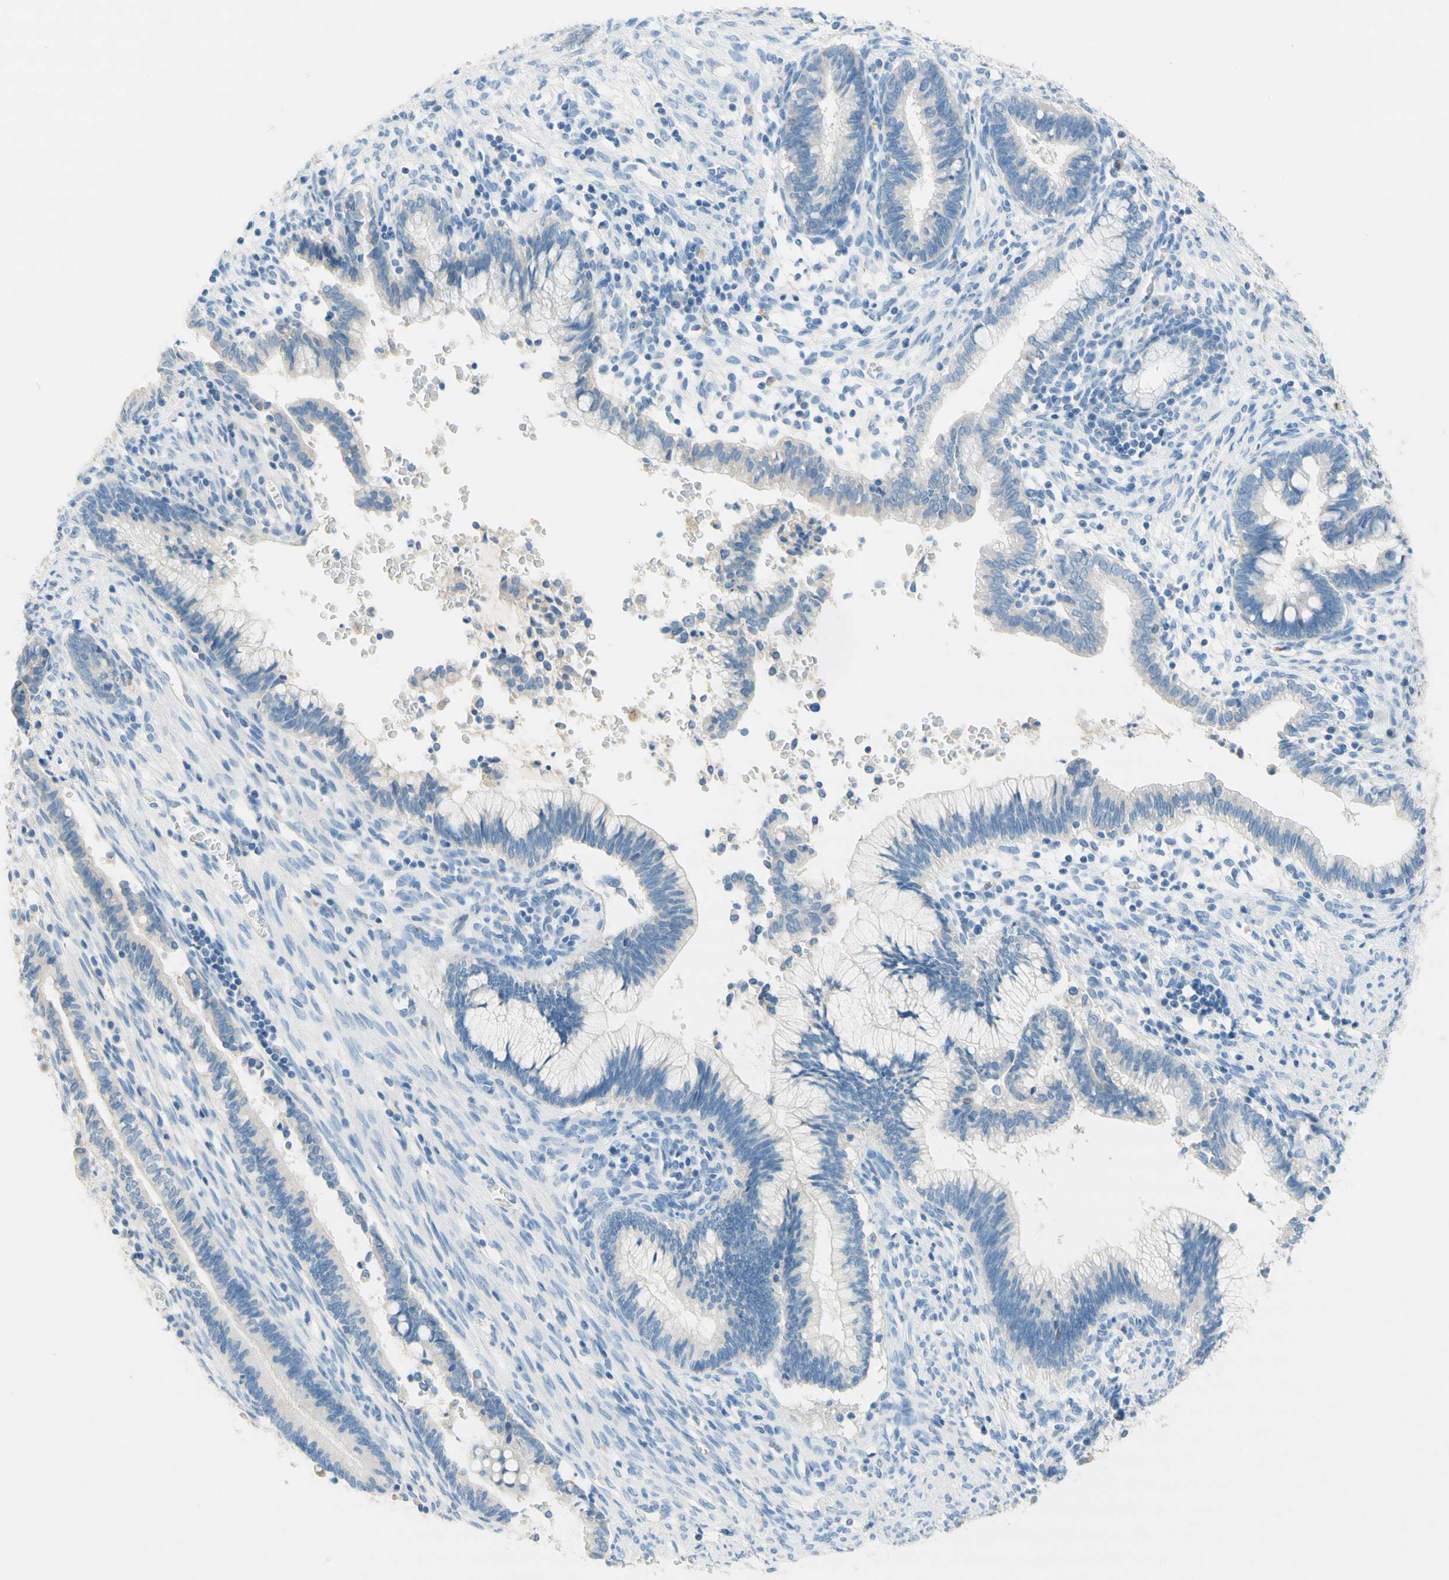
{"staining": {"intensity": "negative", "quantity": "none", "location": "none"}, "tissue": "cervical cancer", "cell_type": "Tumor cells", "image_type": "cancer", "snomed": [{"axis": "morphology", "description": "Adenocarcinoma, NOS"}, {"axis": "topography", "description": "Cervix"}], "caption": "Tumor cells are negative for brown protein staining in cervical adenocarcinoma.", "gene": "POLR2J3", "patient": {"sex": "female", "age": 44}}